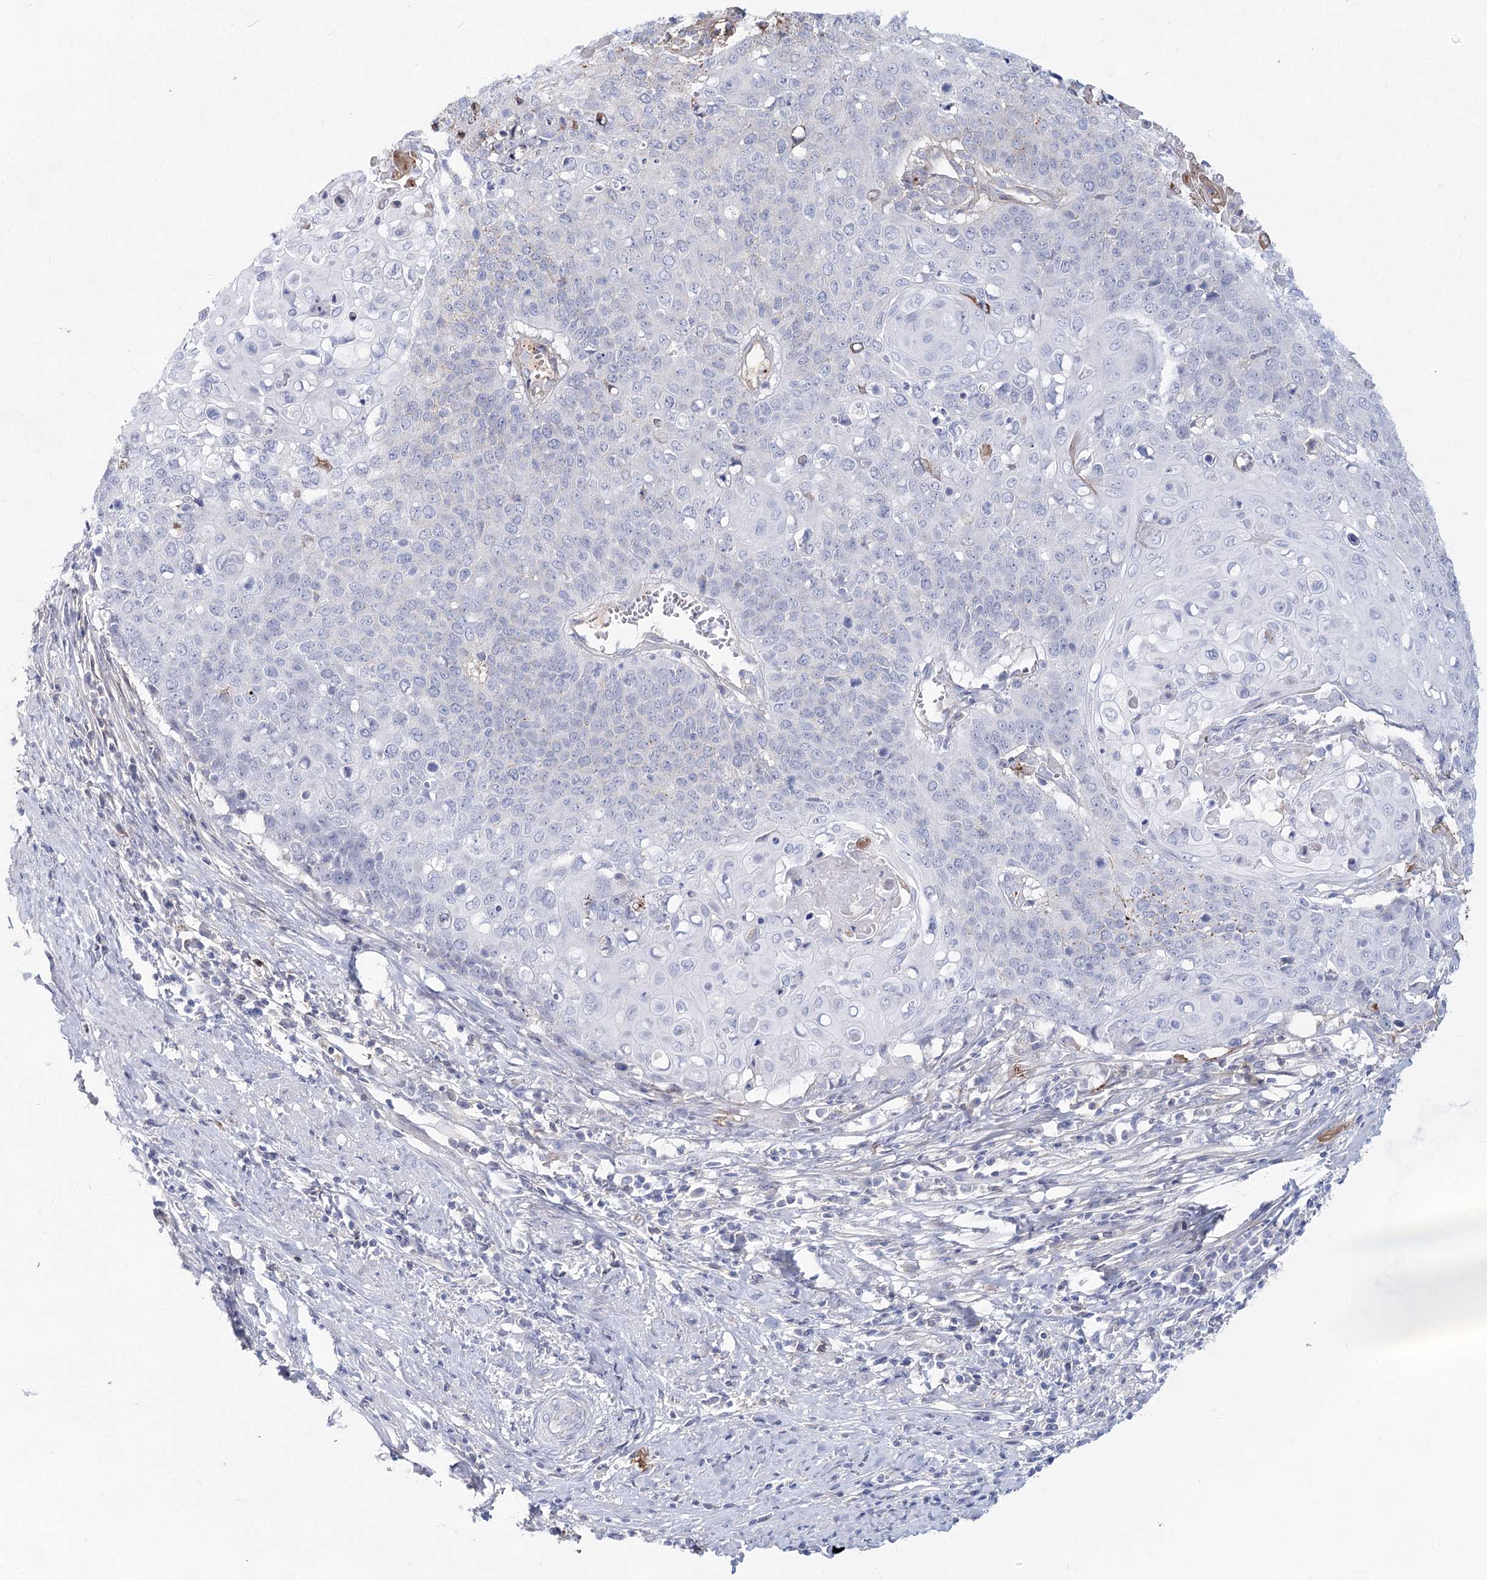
{"staining": {"intensity": "negative", "quantity": "none", "location": "none"}, "tissue": "cervical cancer", "cell_type": "Tumor cells", "image_type": "cancer", "snomed": [{"axis": "morphology", "description": "Squamous cell carcinoma, NOS"}, {"axis": "topography", "description": "Cervix"}], "caption": "This image is of cervical squamous cell carcinoma stained with IHC to label a protein in brown with the nuclei are counter-stained blue. There is no staining in tumor cells.", "gene": "TASOR2", "patient": {"sex": "female", "age": 39}}